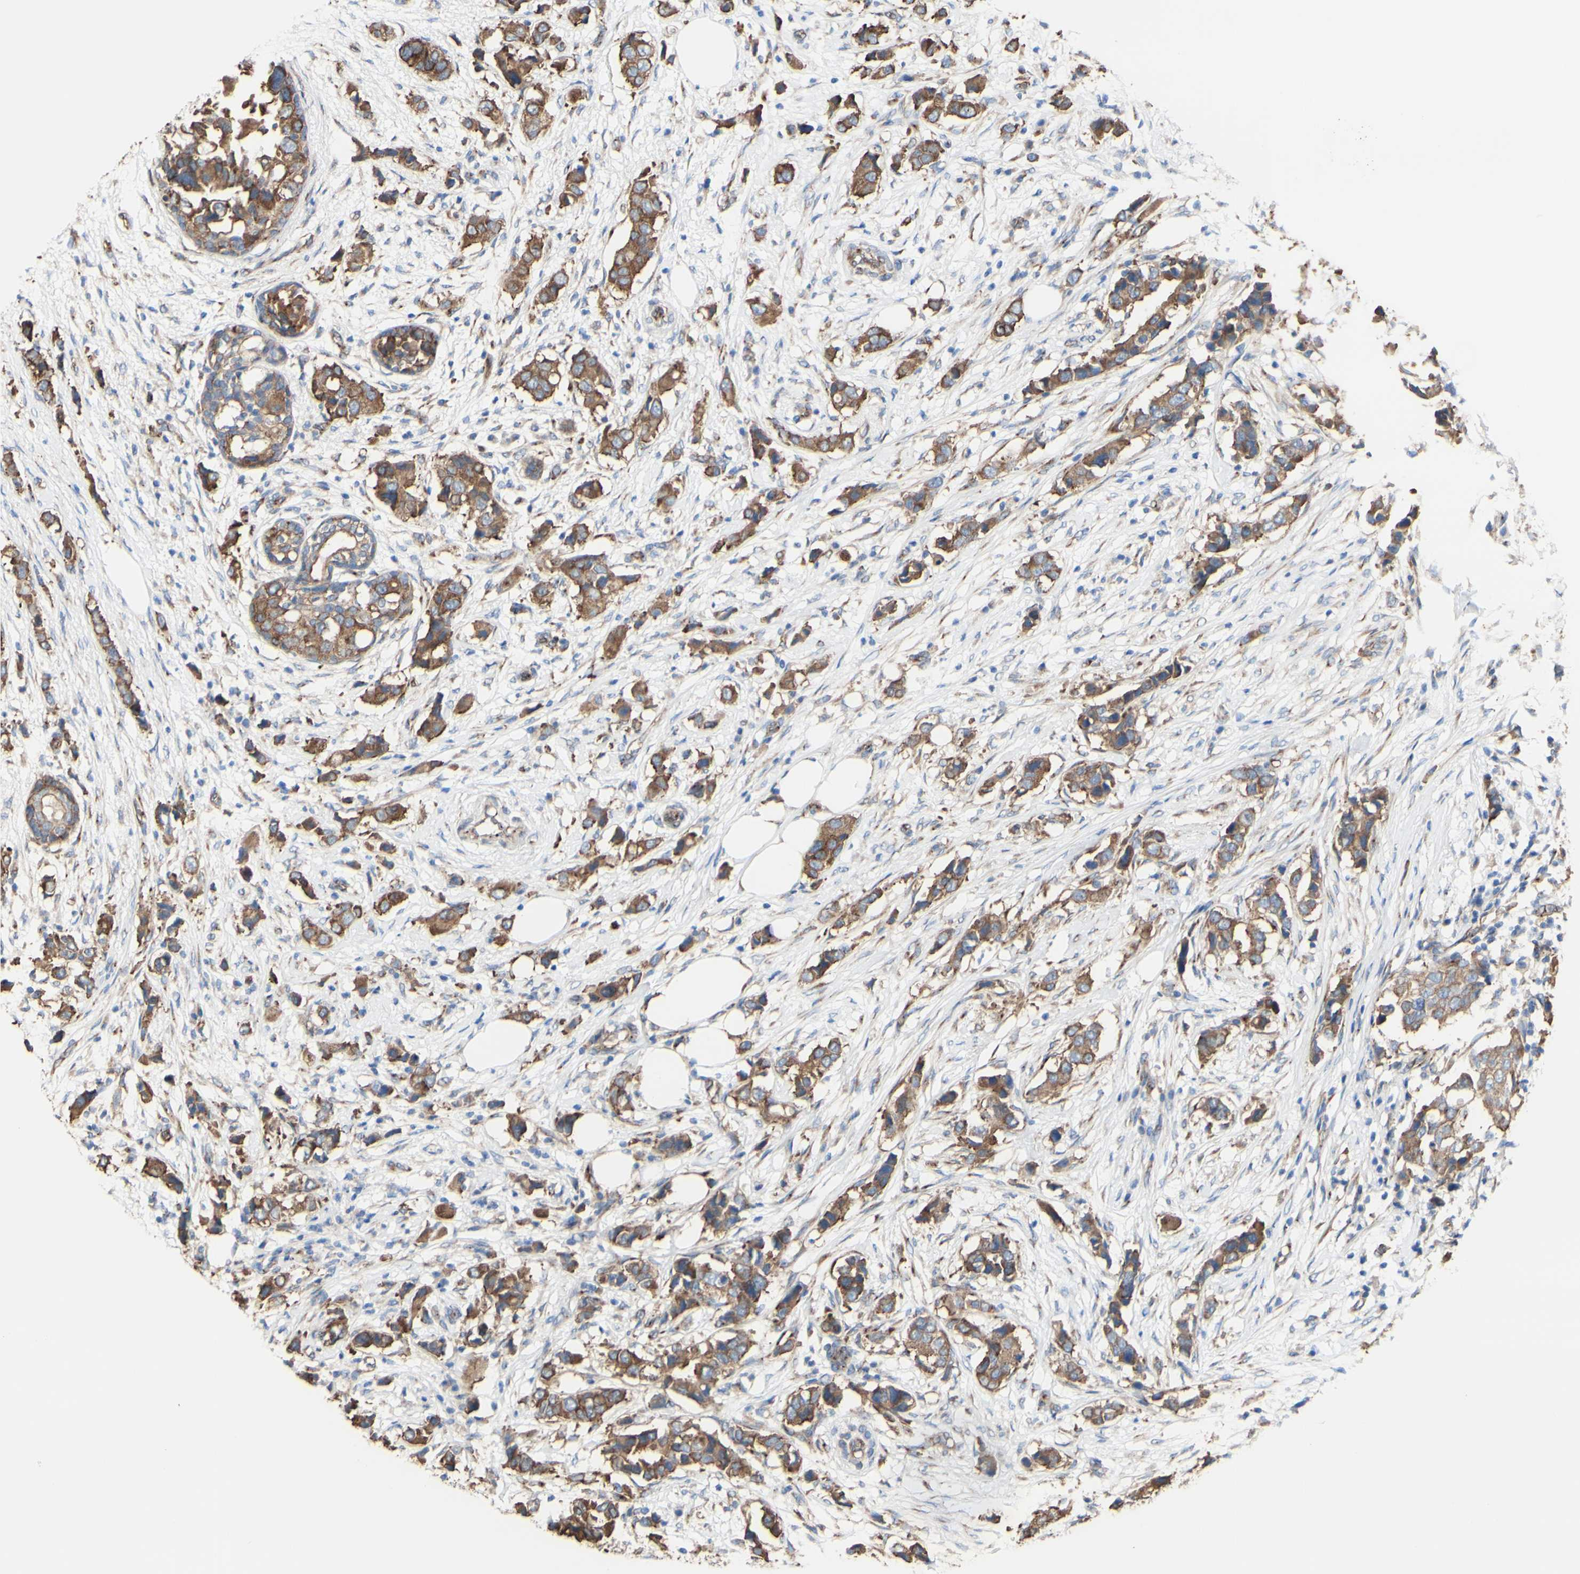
{"staining": {"intensity": "moderate", "quantity": ">75%", "location": "cytoplasmic/membranous"}, "tissue": "breast cancer", "cell_type": "Tumor cells", "image_type": "cancer", "snomed": [{"axis": "morphology", "description": "Normal tissue, NOS"}, {"axis": "morphology", "description": "Duct carcinoma"}, {"axis": "topography", "description": "Breast"}], "caption": "The histopathology image shows staining of breast invasive ductal carcinoma, revealing moderate cytoplasmic/membranous protein expression (brown color) within tumor cells.", "gene": "LRIG3", "patient": {"sex": "female", "age": 50}}